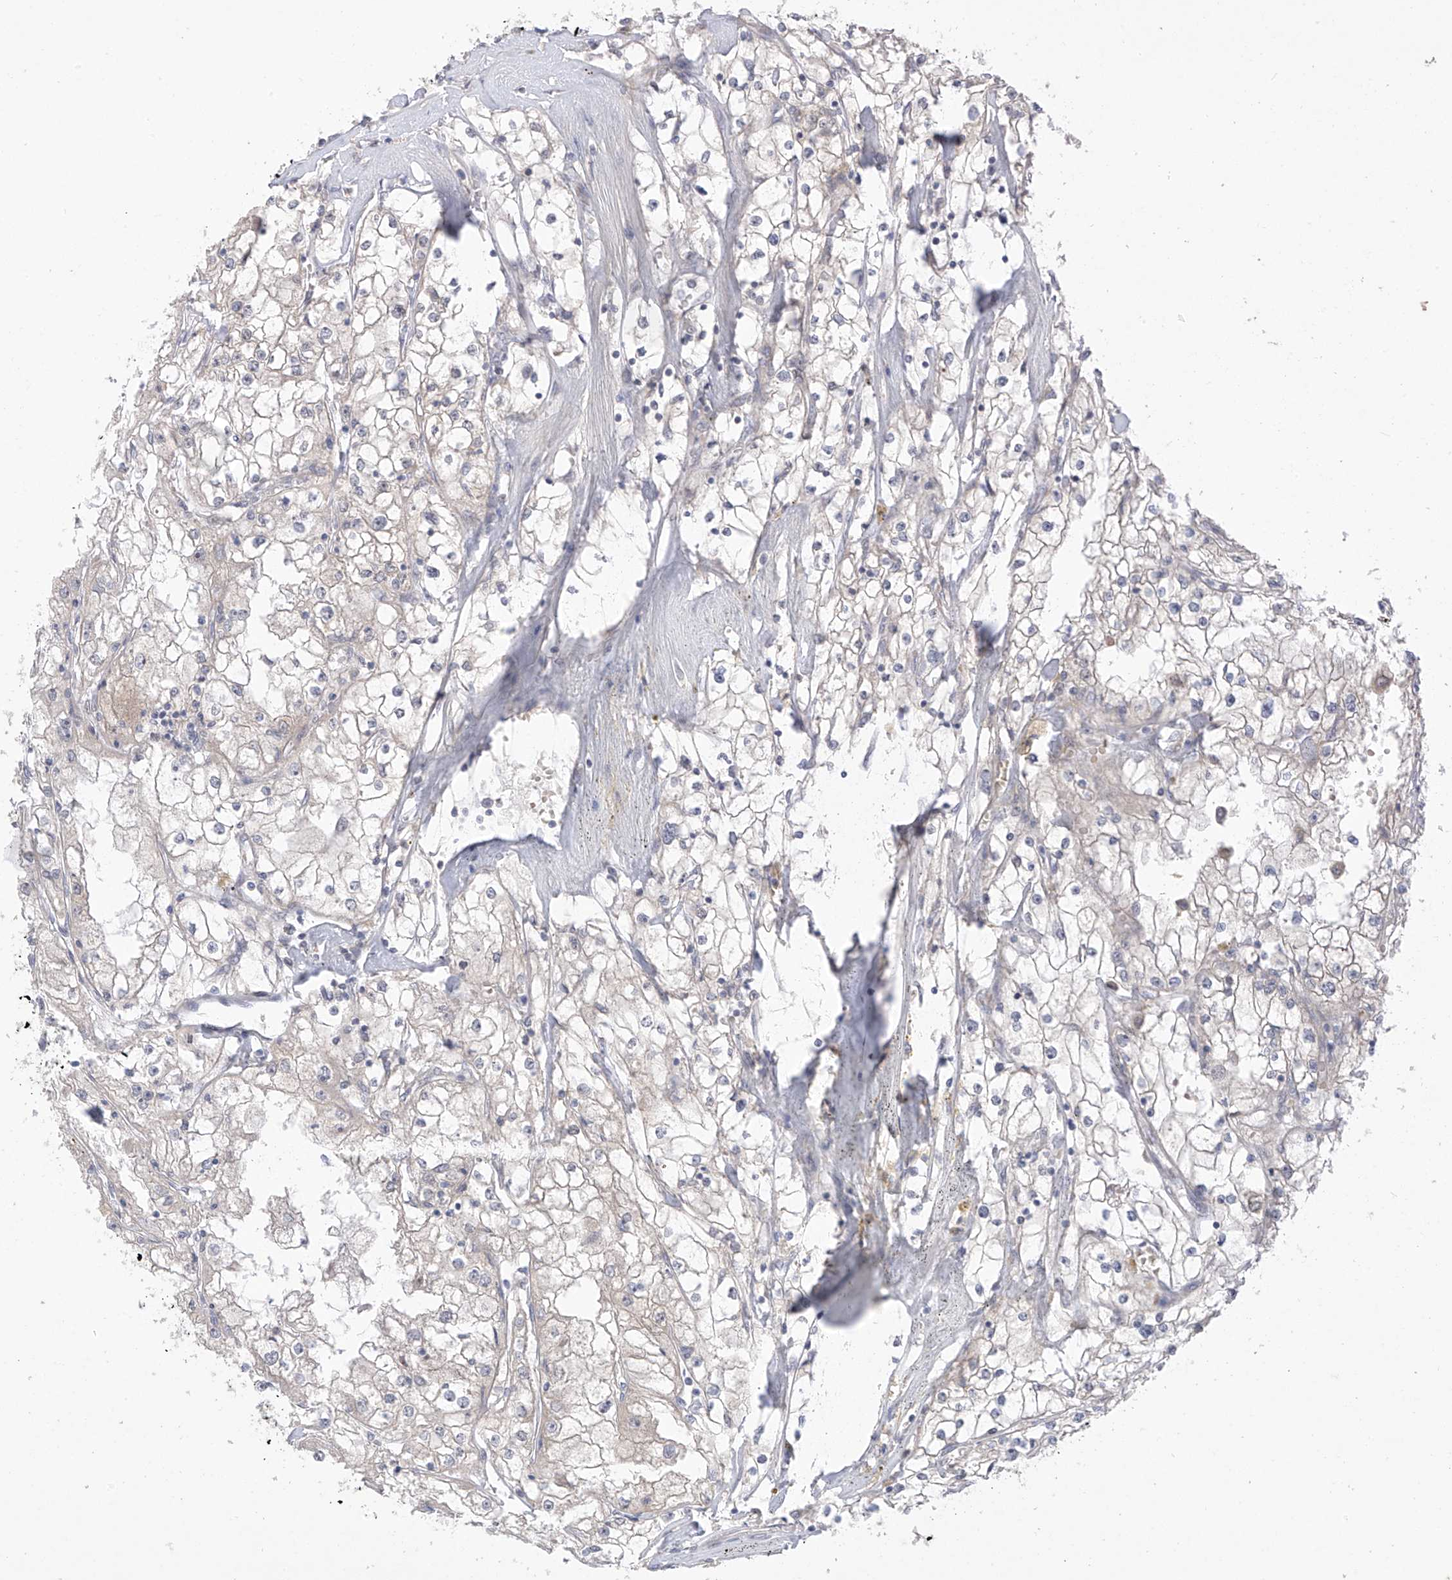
{"staining": {"intensity": "negative", "quantity": "none", "location": "none"}, "tissue": "renal cancer", "cell_type": "Tumor cells", "image_type": "cancer", "snomed": [{"axis": "morphology", "description": "Adenocarcinoma, NOS"}, {"axis": "topography", "description": "Kidney"}], "caption": "DAB (3,3'-diaminobenzidine) immunohistochemical staining of human adenocarcinoma (renal) displays no significant positivity in tumor cells.", "gene": "OGT", "patient": {"sex": "male", "age": 56}}